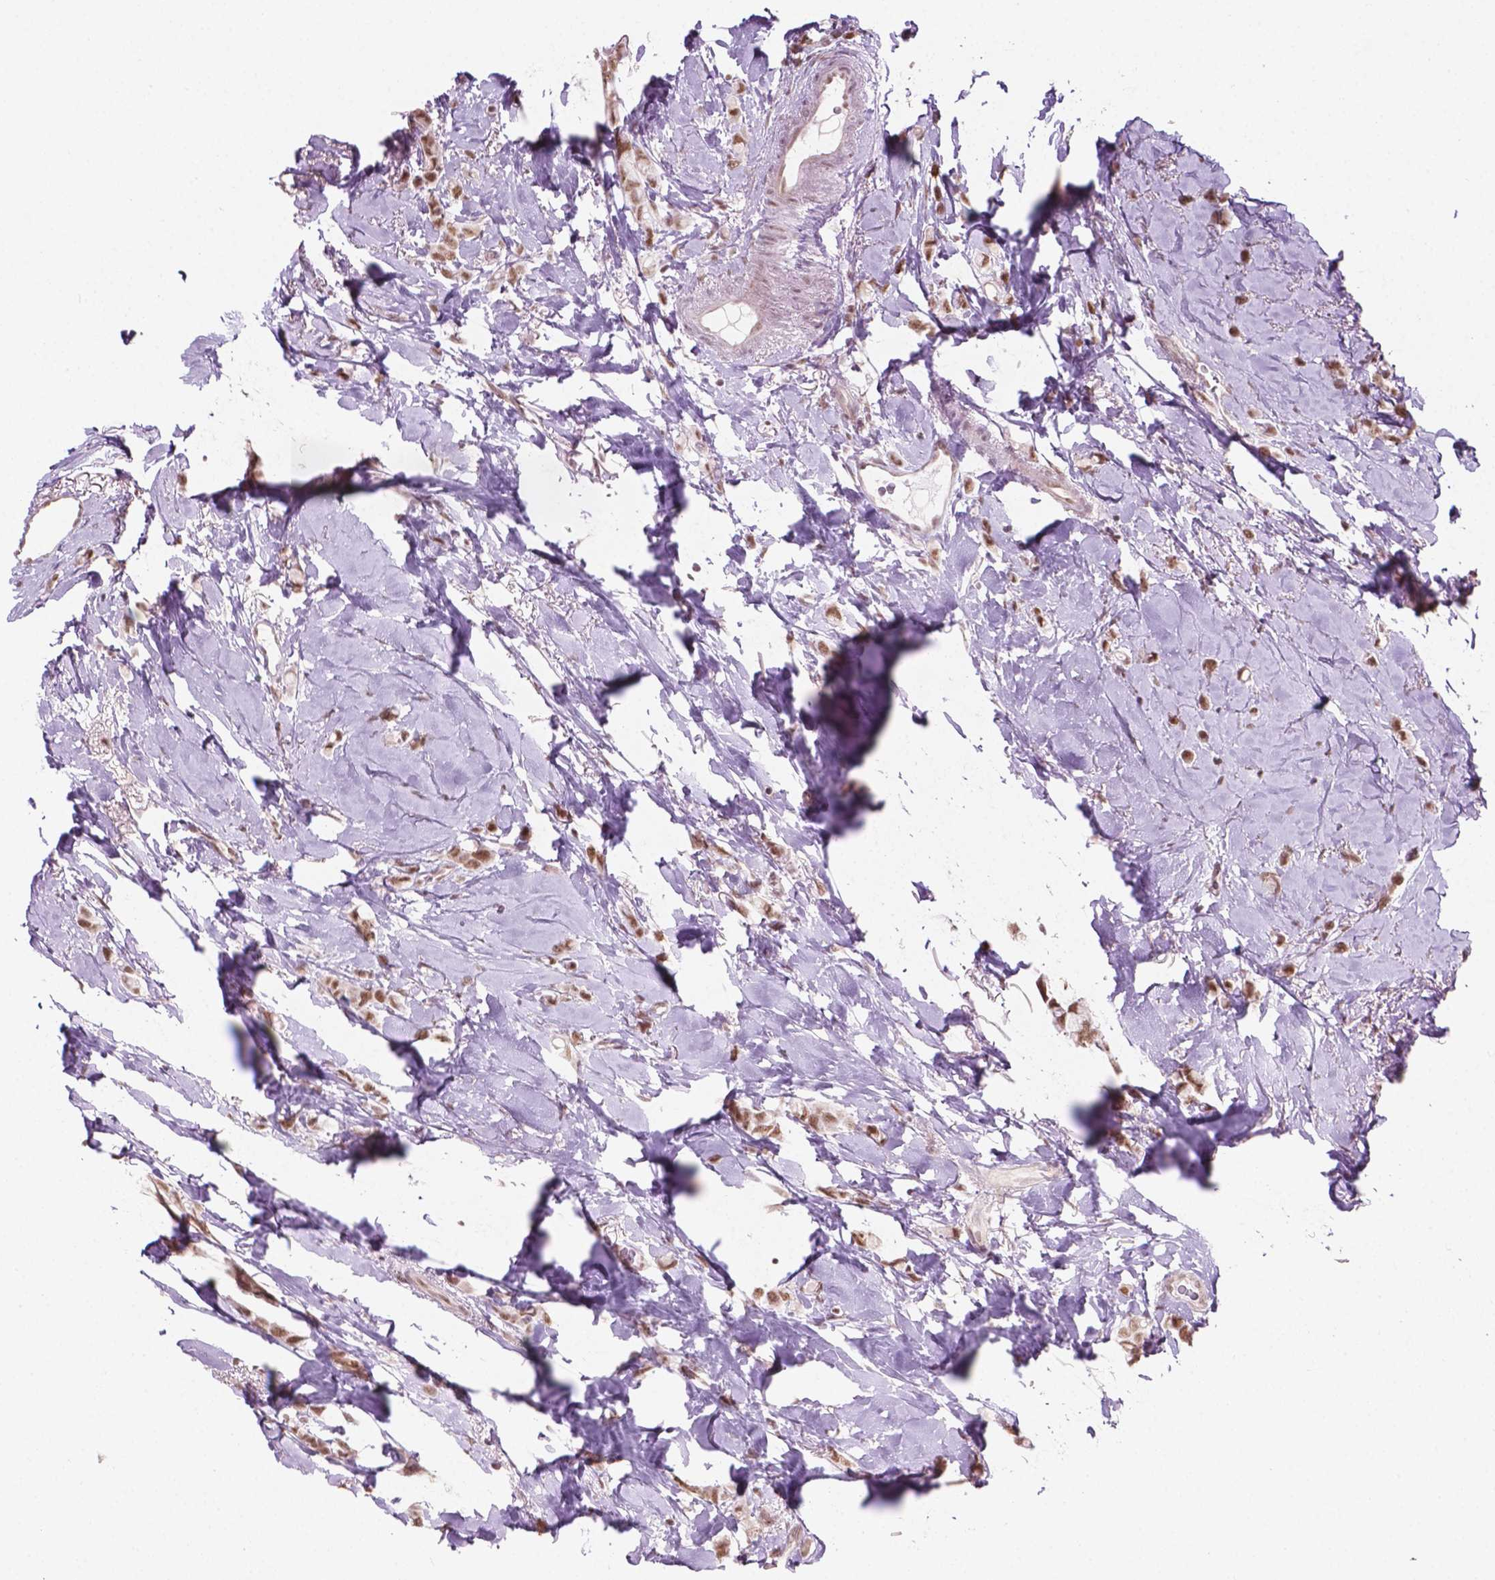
{"staining": {"intensity": "moderate", "quantity": ">75%", "location": "nuclear"}, "tissue": "breast cancer", "cell_type": "Tumor cells", "image_type": "cancer", "snomed": [{"axis": "morphology", "description": "Lobular carcinoma"}, {"axis": "topography", "description": "Breast"}], "caption": "Protein expression analysis of lobular carcinoma (breast) exhibits moderate nuclear staining in about >75% of tumor cells. (DAB IHC with brightfield microscopy, high magnification).", "gene": "PHAX", "patient": {"sex": "female", "age": 66}}